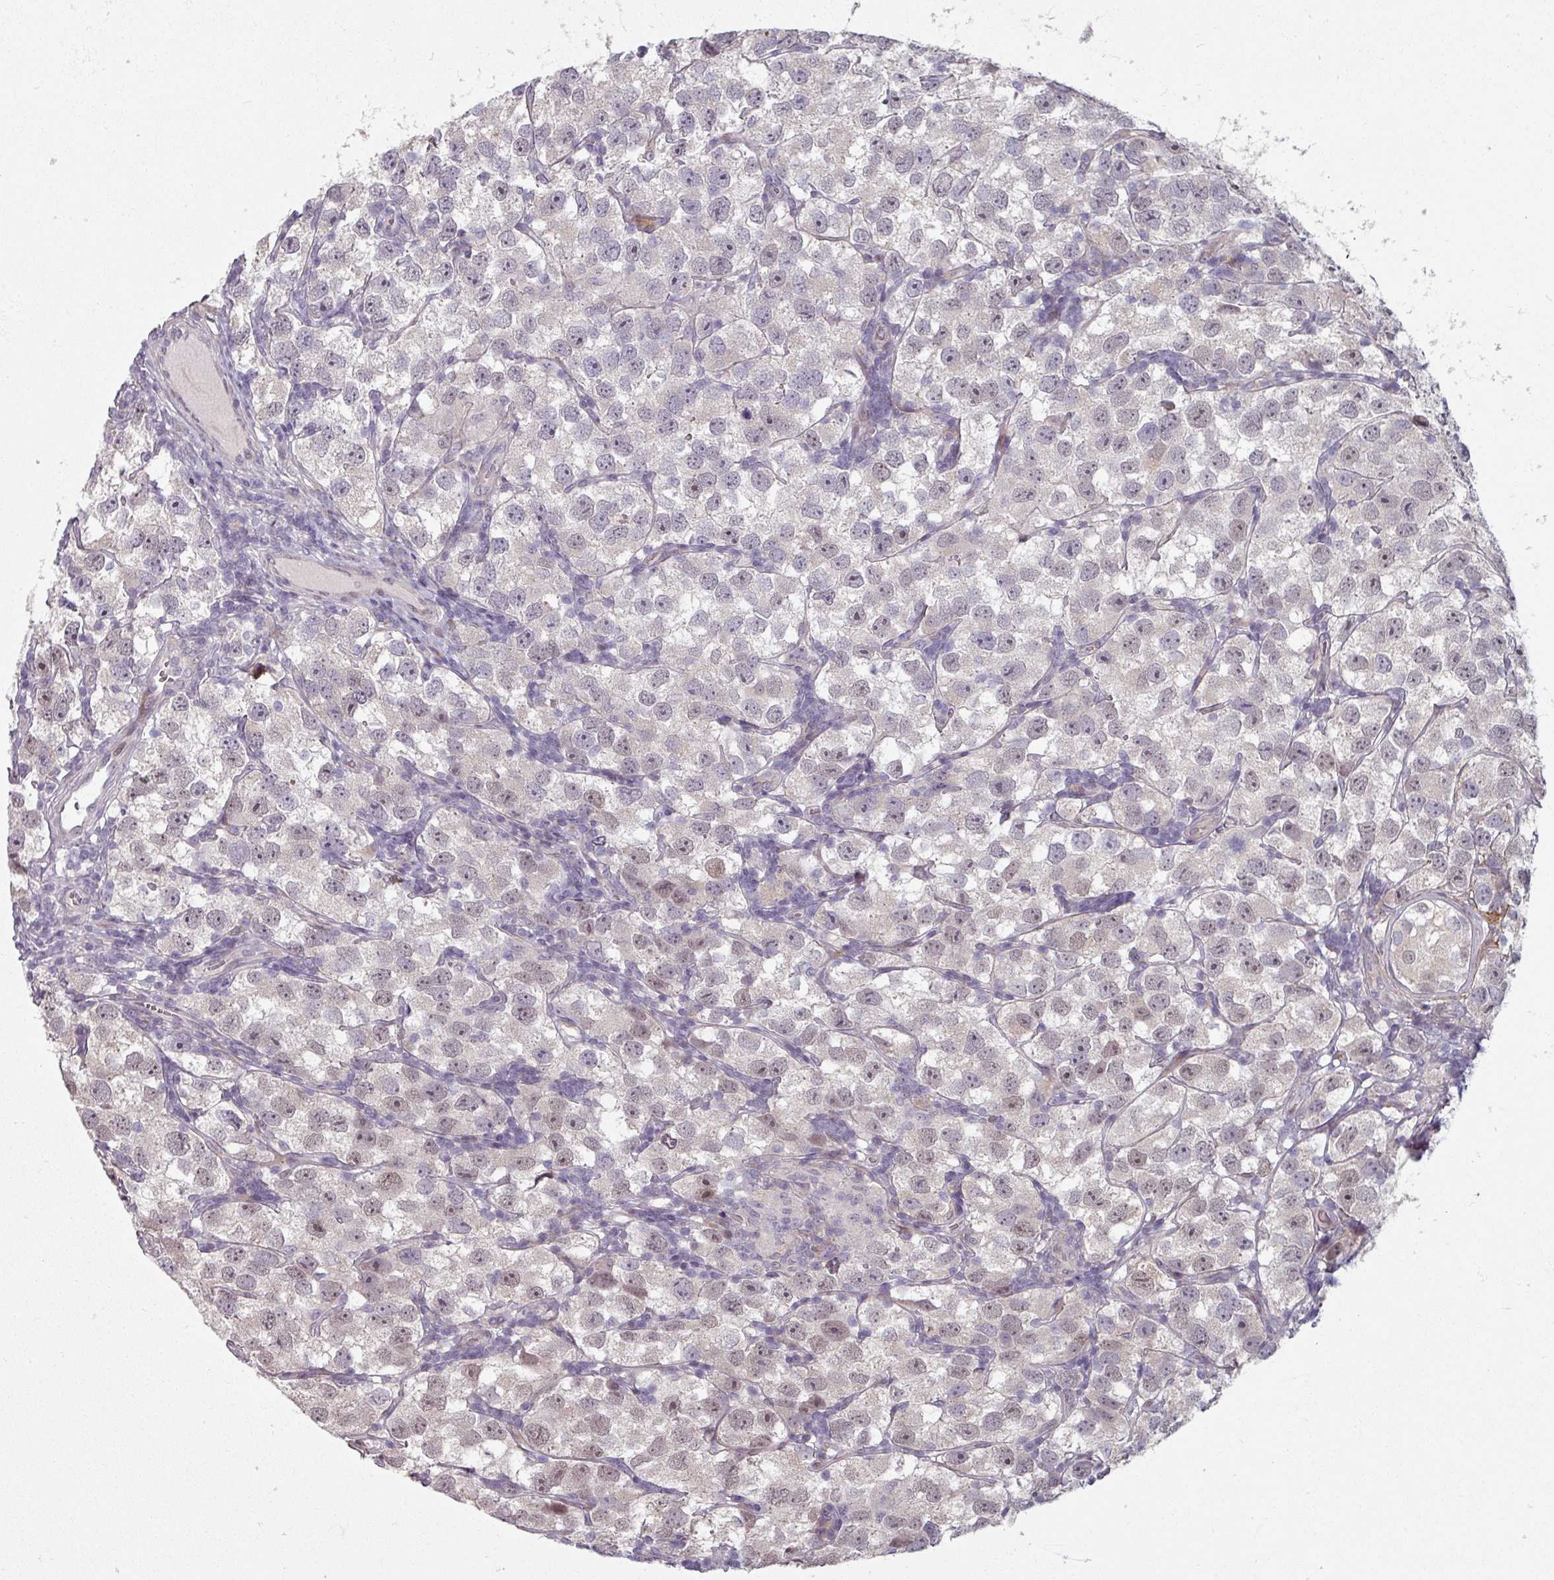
{"staining": {"intensity": "weak", "quantity": "<25%", "location": "nuclear"}, "tissue": "testis cancer", "cell_type": "Tumor cells", "image_type": "cancer", "snomed": [{"axis": "morphology", "description": "Seminoma, NOS"}, {"axis": "topography", "description": "Testis"}], "caption": "A photomicrograph of testis cancer (seminoma) stained for a protein exhibits no brown staining in tumor cells.", "gene": "CYB5RL", "patient": {"sex": "male", "age": 26}}